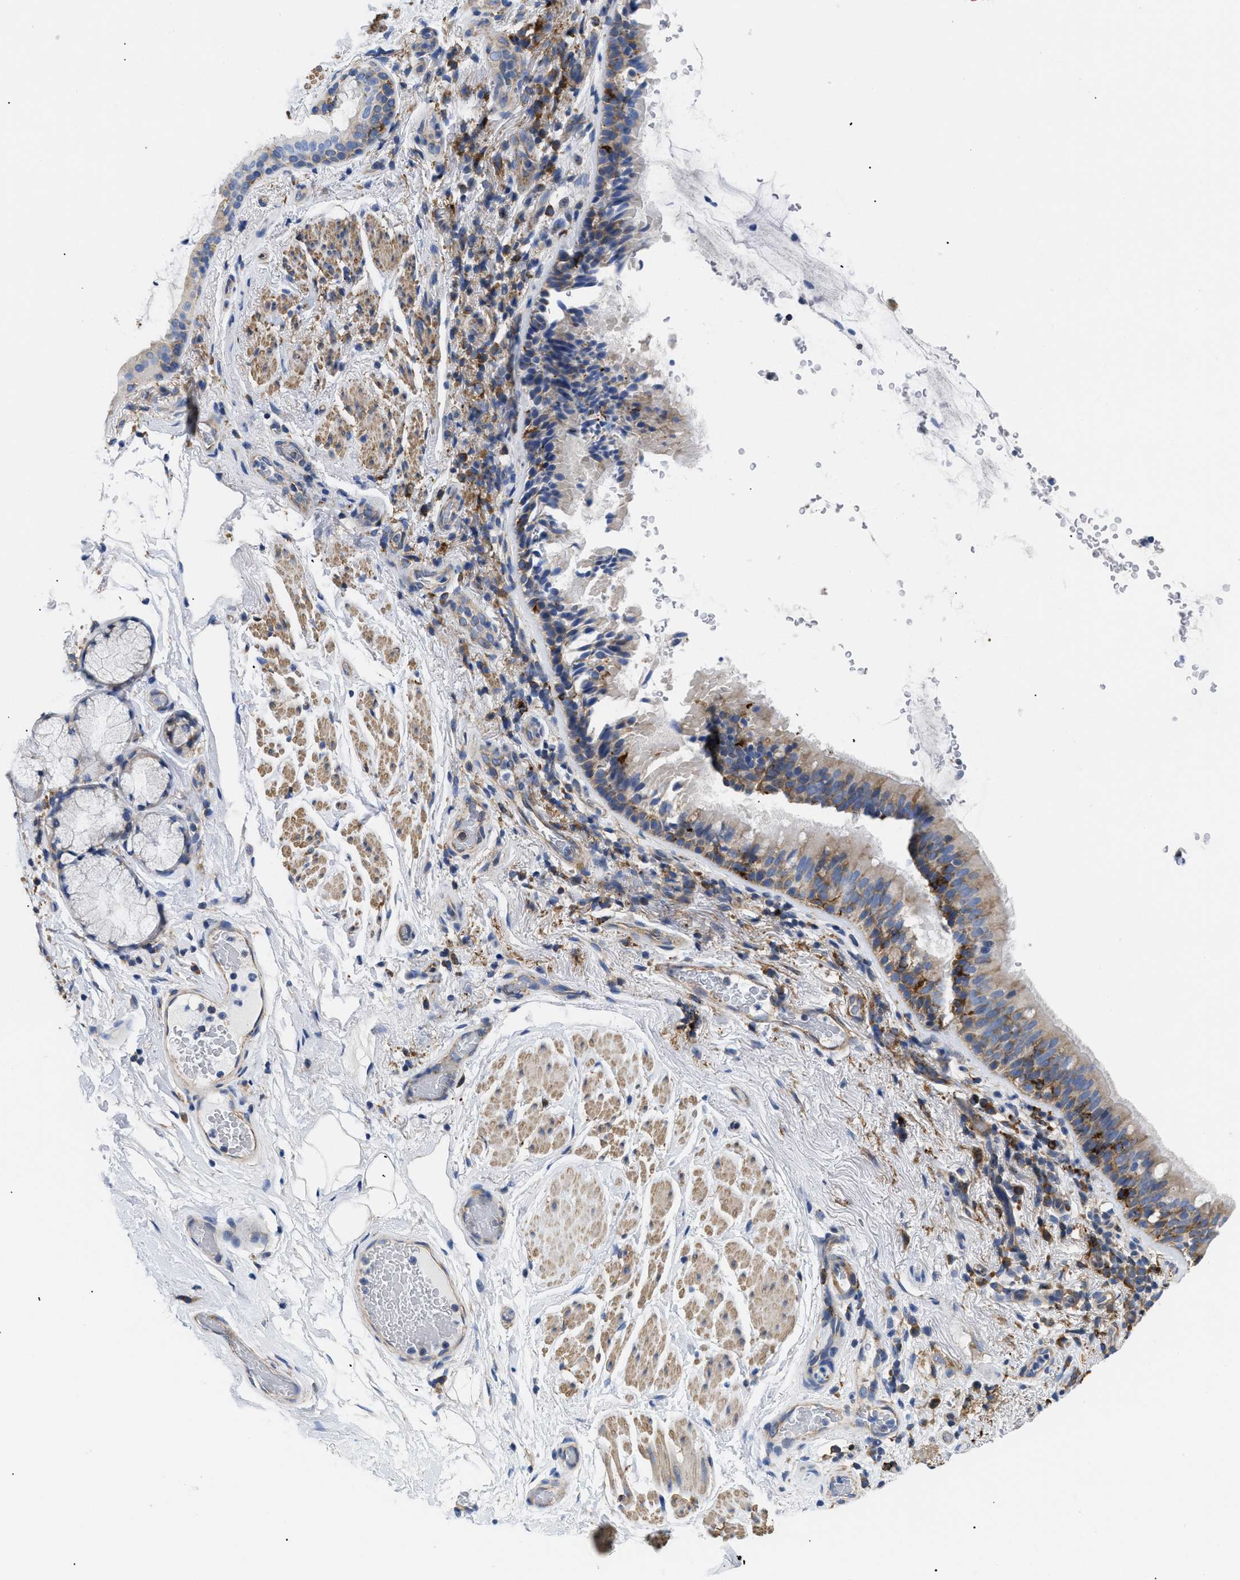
{"staining": {"intensity": "moderate", "quantity": "<25%", "location": "cytoplasmic/membranous"}, "tissue": "bronchus", "cell_type": "Respiratory epithelial cells", "image_type": "normal", "snomed": [{"axis": "morphology", "description": "Normal tissue, NOS"}, {"axis": "morphology", "description": "Inflammation, NOS"}, {"axis": "topography", "description": "Cartilage tissue"}, {"axis": "topography", "description": "Bronchus"}], "caption": "Immunohistochemistry (IHC) photomicrograph of normal bronchus stained for a protein (brown), which reveals low levels of moderate cytoplasmic/membranous expression in approximately <25% of respiratory epithelial cells.", "gene": "HLA", "patient": {"sex": "male", "age": 77}}